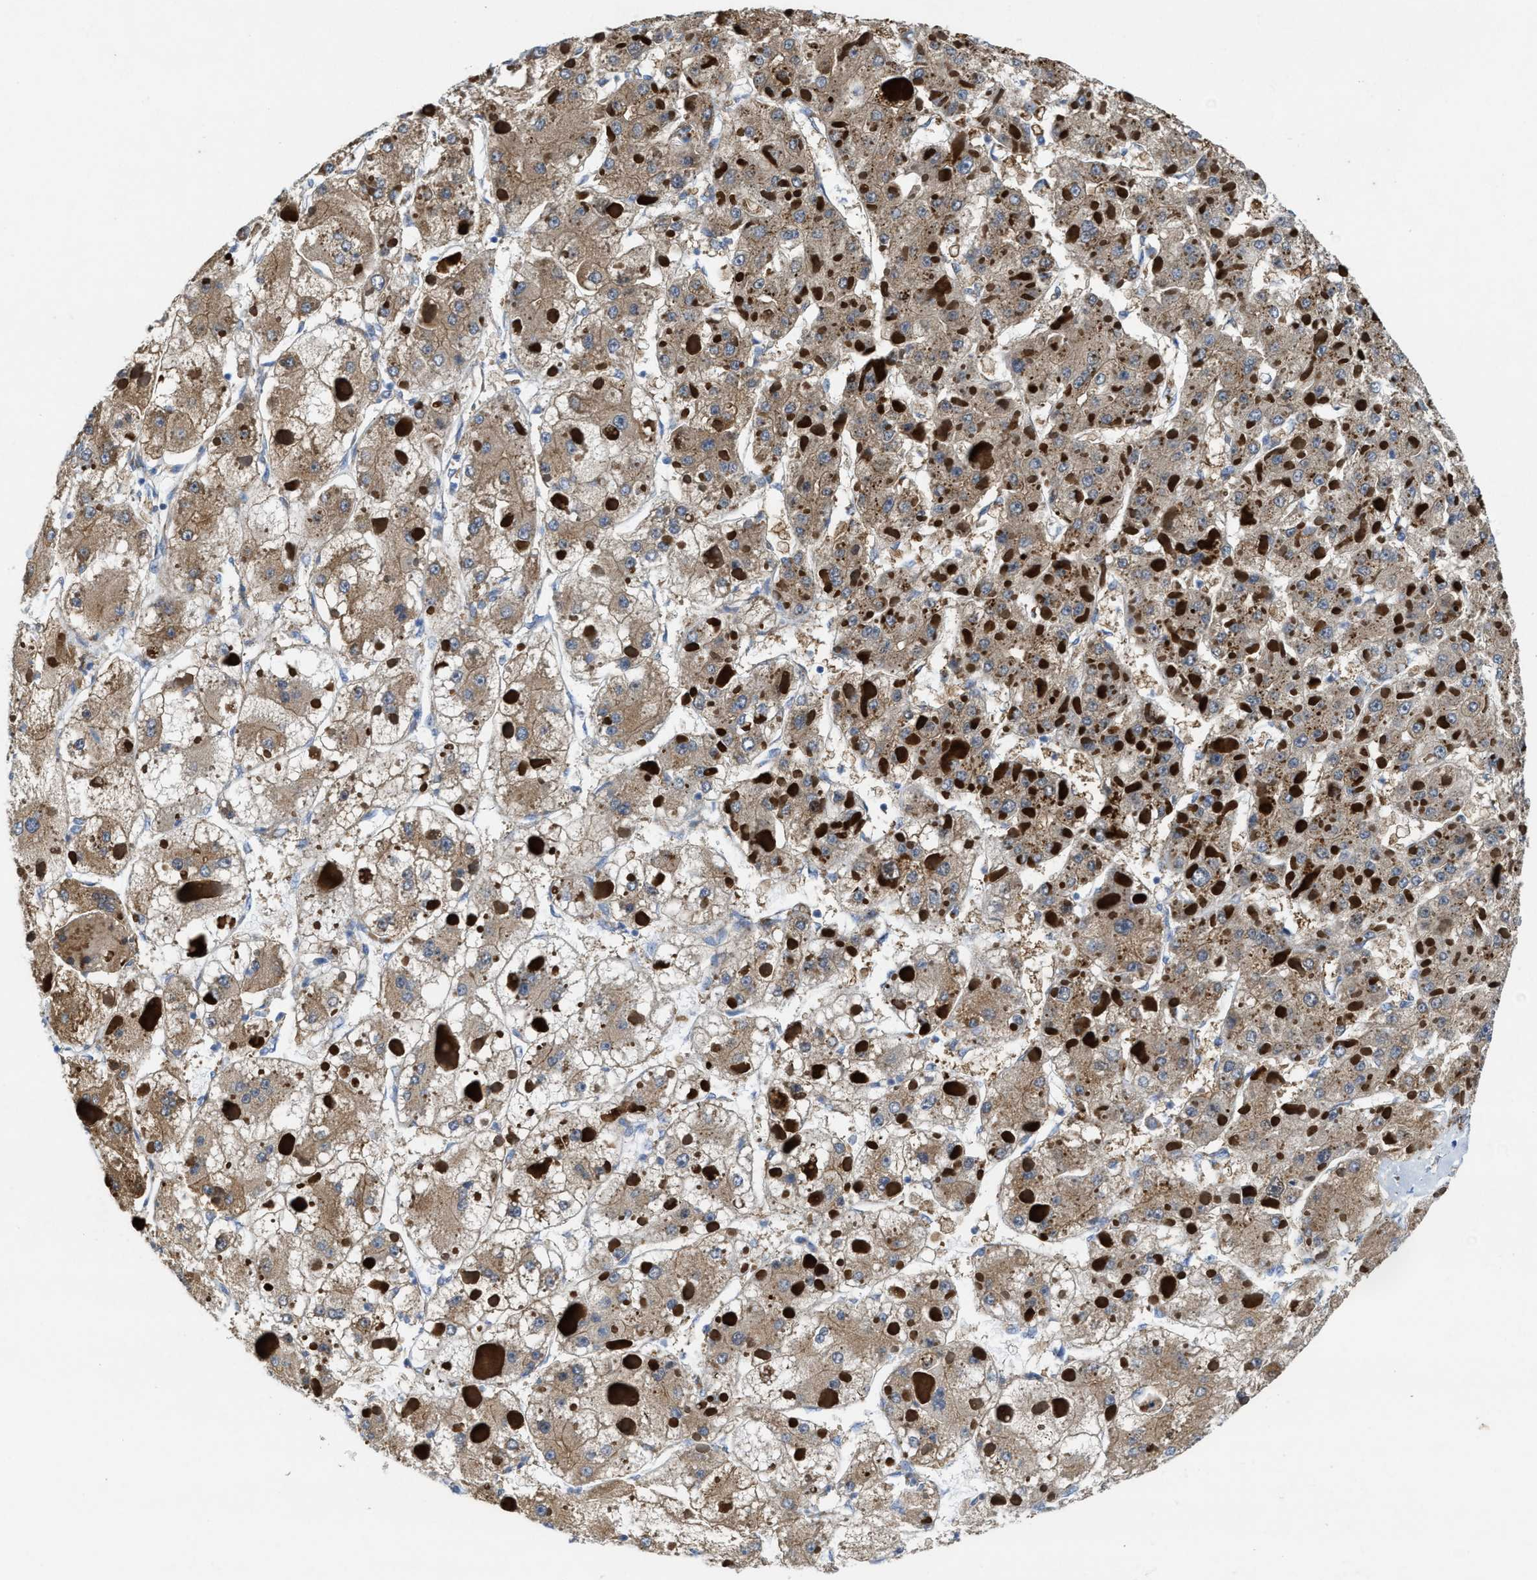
{"staining": {"intensity": "moderate", "quantity": ">75%", "location": "cytoplasmic/membranous"}, "tissue": "liver cancer", "cell_type": "Tumor cells", "image_type": "cancer", "snomed": [{"axis": "morphology", "description": "Carcinoma, Hepatocellular, NOS"}, {"axis": "topography", "description": "Liver"}], "caption": "Human liver hepatocellular carcinoma stained with a protein marker shows moderate staining in tumor cells.", "gene": "ASS1", "patient": {"sex": "female", "age": 73}}